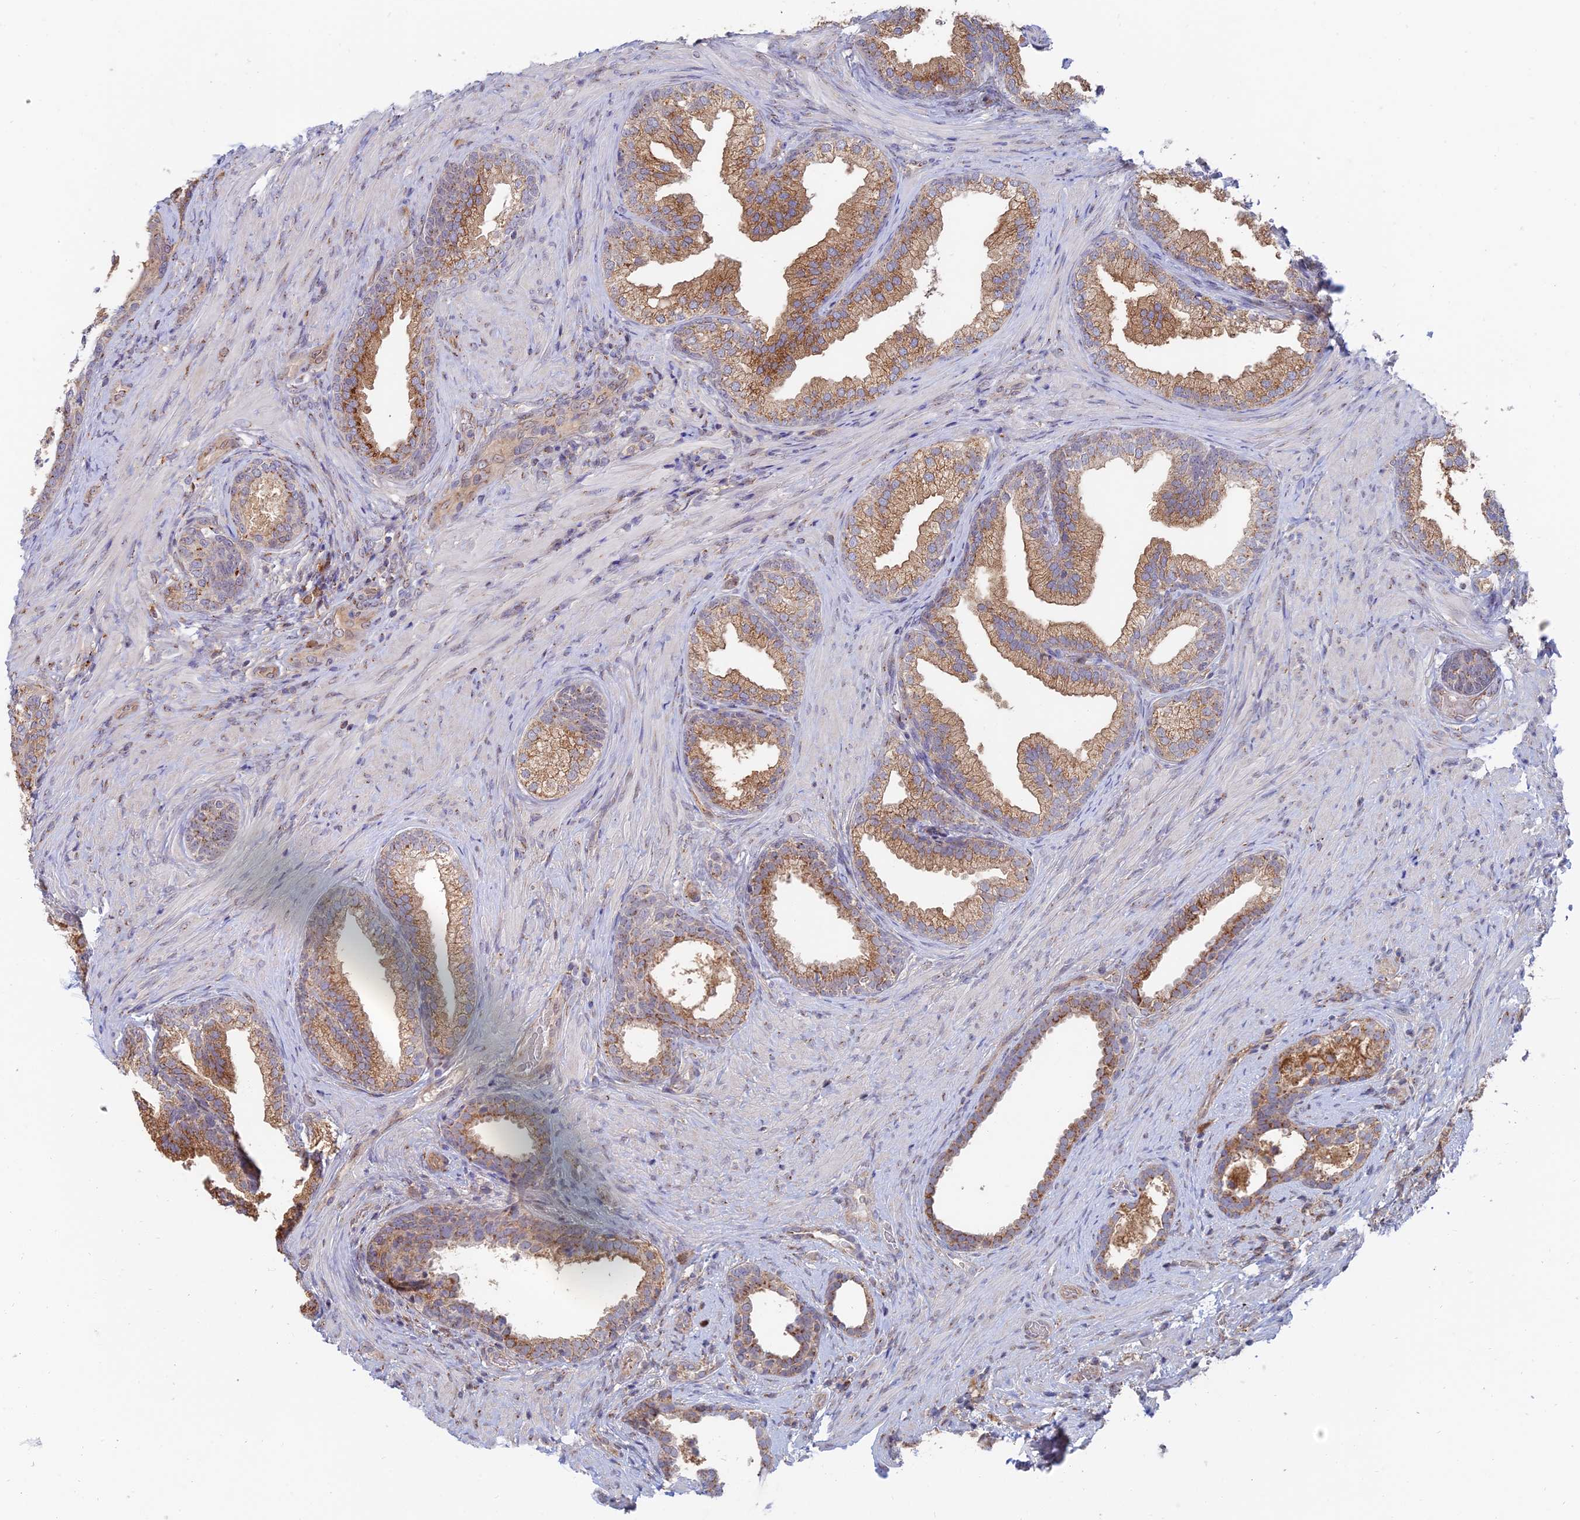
{"staining": {"intensity": "moderate", "quantity": ">75%", "location": "cytoplasmic/membranous"}, "tissue": "prostate", "cell_type": "Glandular cells", "image_type": "normal", "snomed": [{"axis": "morphology", "description": "Normal tissue, NOS"}, {"axis": "topography", "description": "Prostate"}], "caption": "Normal prostate was stained to show a protein in brown. There is medium levels of moderate cytoplasmic/membranous expression in about >75% of glandular cells.", "gene": "ENSG00000267561", "patient": {"sex": "male", "age": 76}}